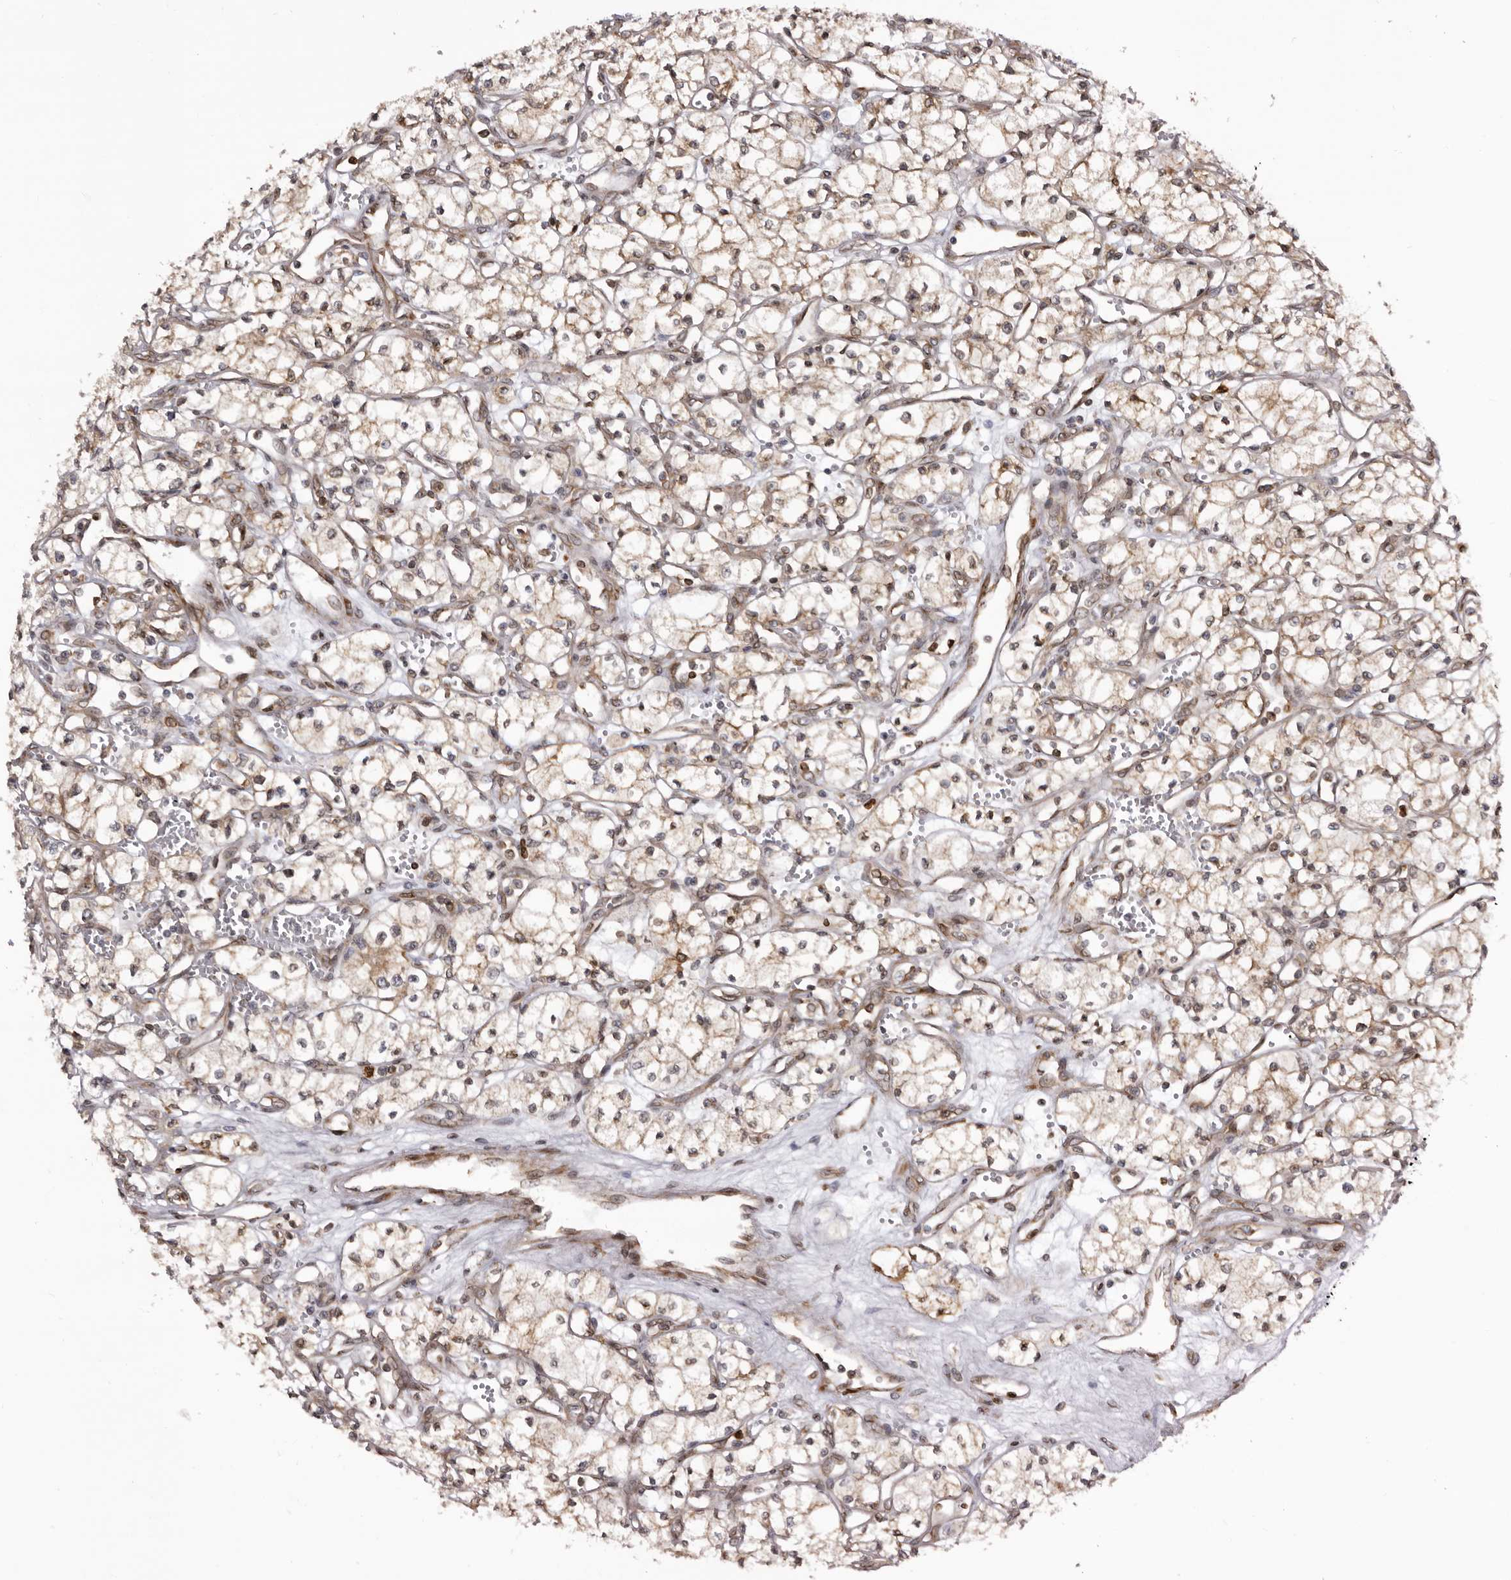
{"staining": {"intensity": "weak", "quantity": ">75%", "location": "cytoplasmic/membranous"}, "tissue": "renal cancer", "cell_type": "Tumor cells", "image_type": "cancer", "snomed": [{"axis": "morphology", "description": "Adenocarcinoma, NOS"}, {"axis": "topography", "description": "Kidney"}], "caption": "Weak cytoplasmic/membranous expression for a protein is seen in about >75% of tumor cells of renal adenocarcinoma using immunohistochemistry (IHC).", "gene": "C4orf3", "patient": {"sex": "male", "age": 59}}